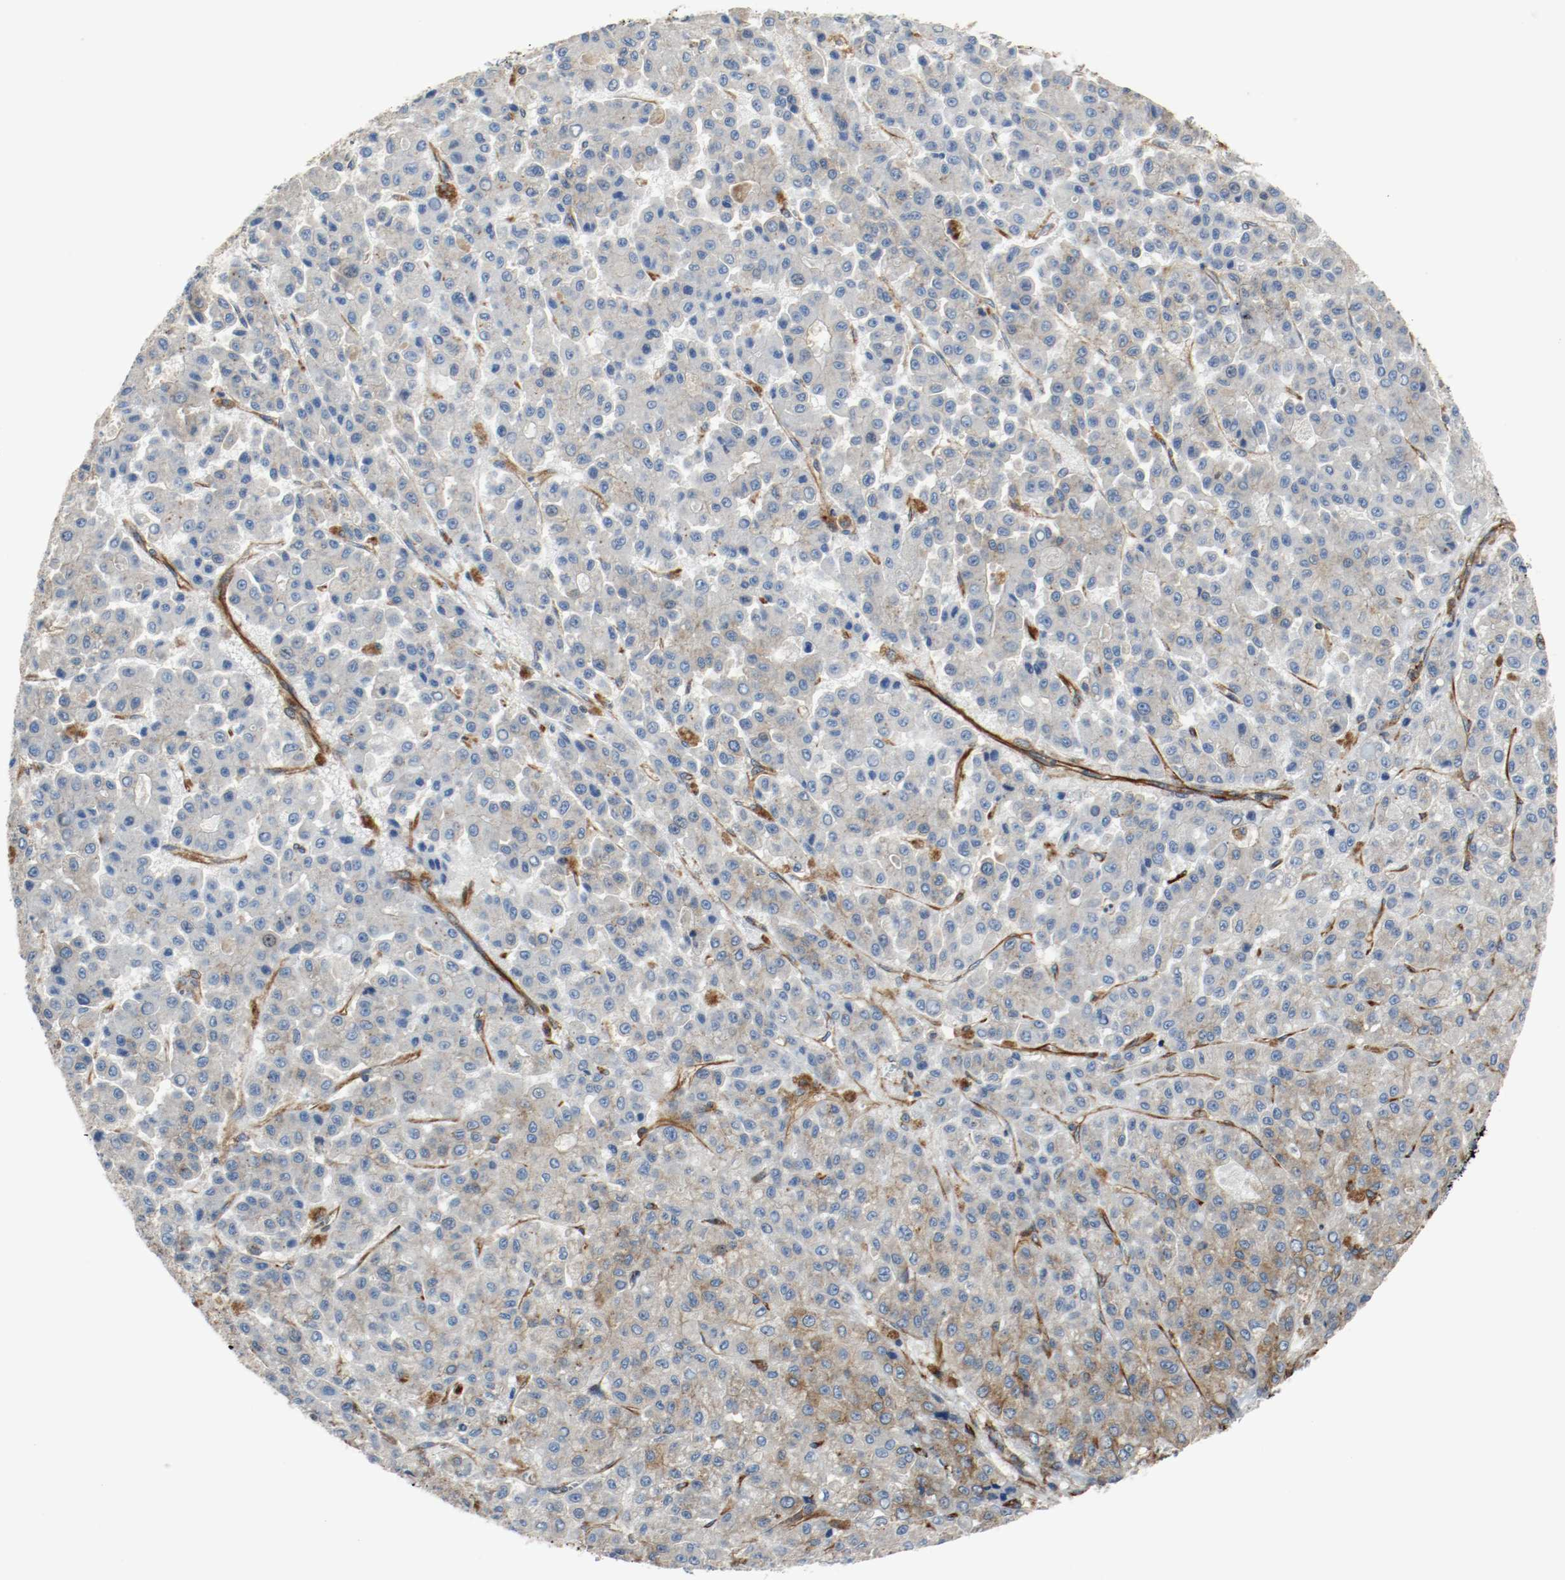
{"staining": {"intensity": "negative", "quantity": "none", "location": "none"}, "tissue": "liver cancer", "cell_type": "Tumor cells", "image_type": "cancer", "snomed": [{"axis": "morphology", "description": "Carcinoma, Hepatocellular, NOS"}, {"axis": "topography", "description": "Liver"}], "caption": "Liver cancer (hepatocellular carcinoma) was stained to show a protein in brown. There is no significant positivity in tumor cells.", "gene": "TUBA3D", "patient": {"sex": "male", "age": 70}}